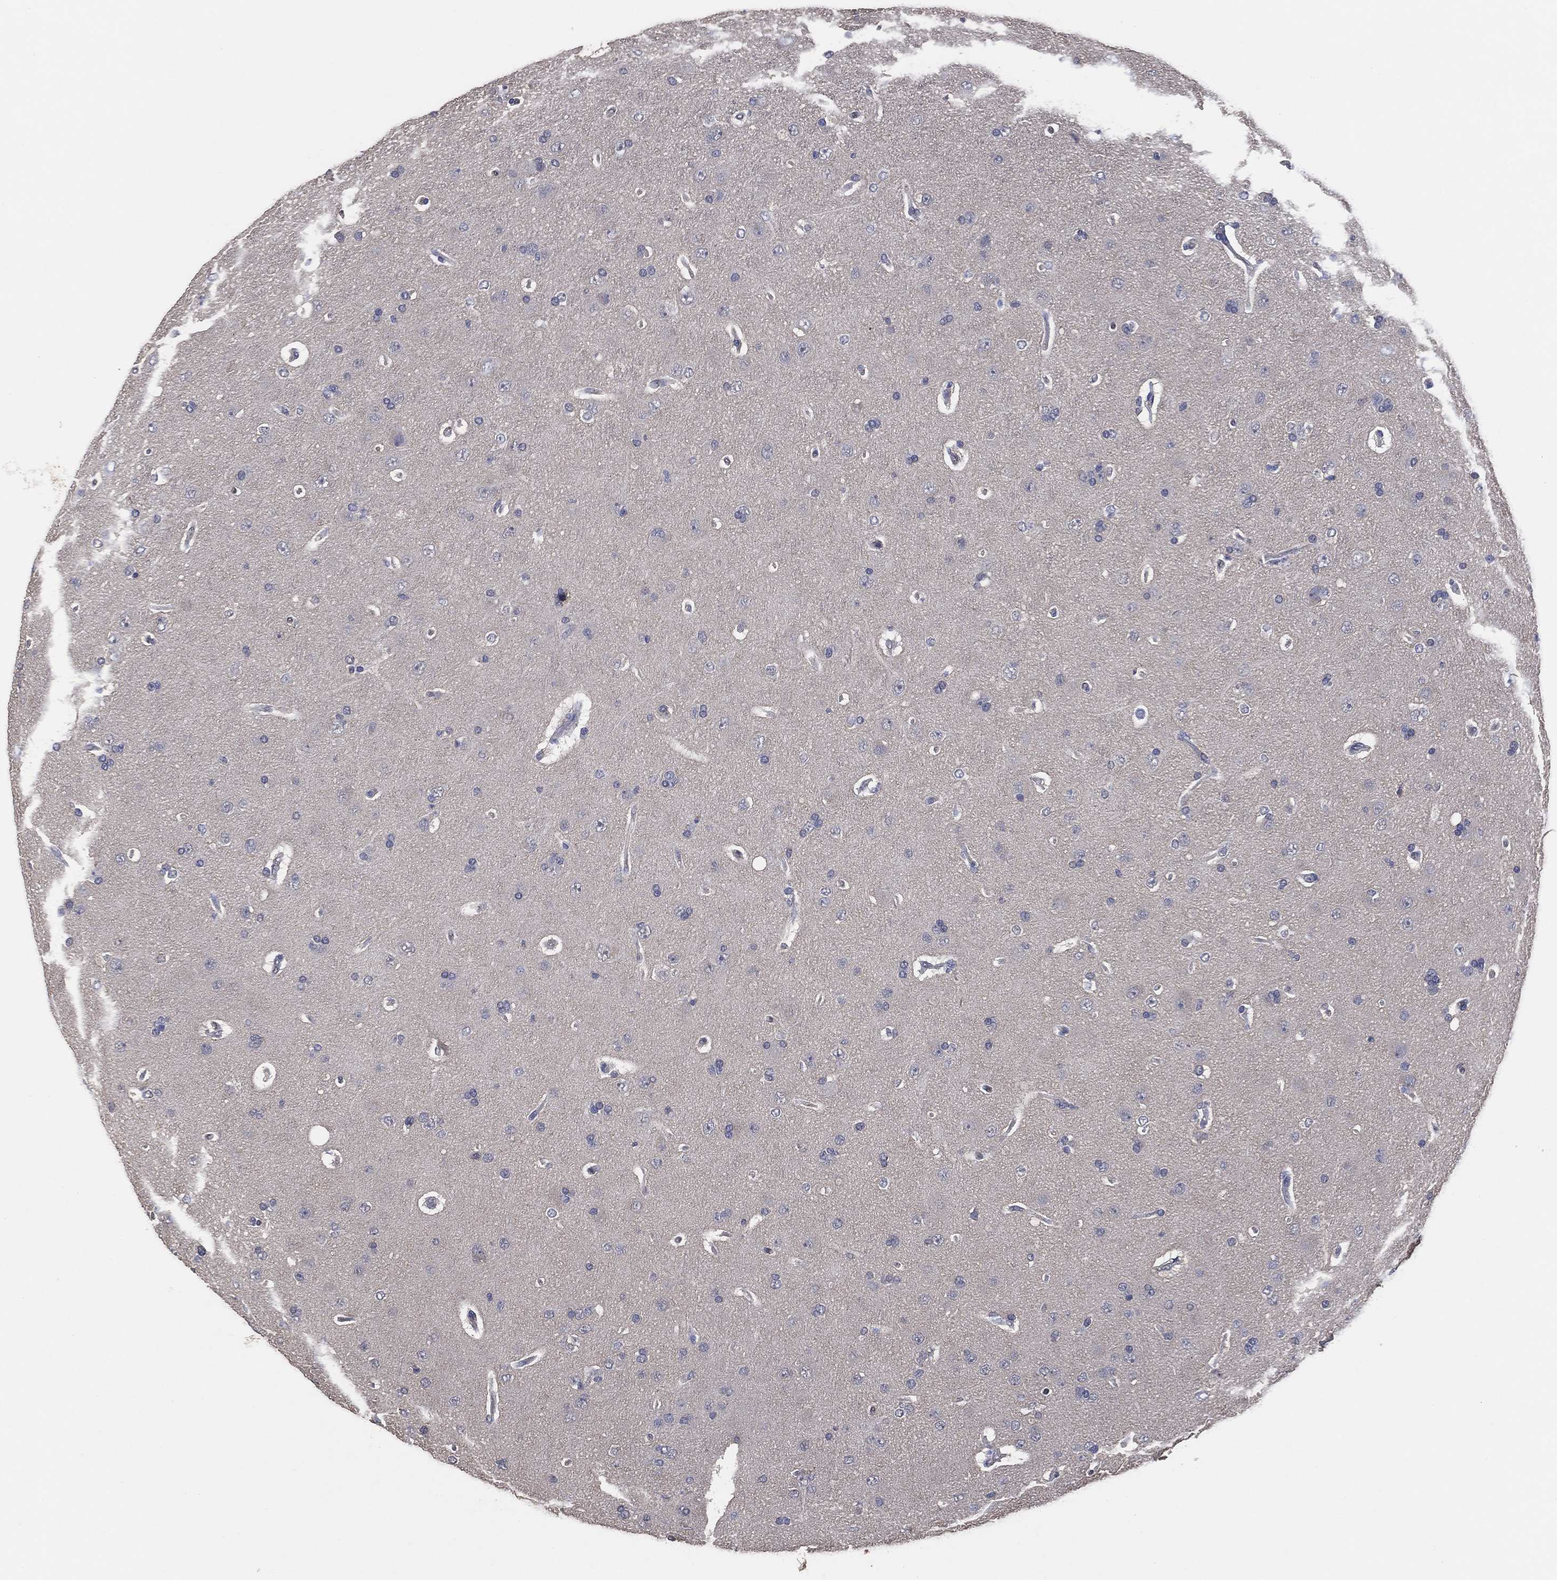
{"staining": {"intensity": "negative", "quantity": "none", "location": "none"}, "tissue": "glioma", "cell_type": "Tumor cells", "image_type": "cancer", "snomed": [{"axis": "morphology", "description": "Glioma, malignant, NOS"}, {"axis": "topography", "description": "Cerebral cortex"}], "caption": "Tumor cells show no significant expression in malignant glioma.", "gene": "KLK5", "patient": {"sex": "male", "age": 58}}